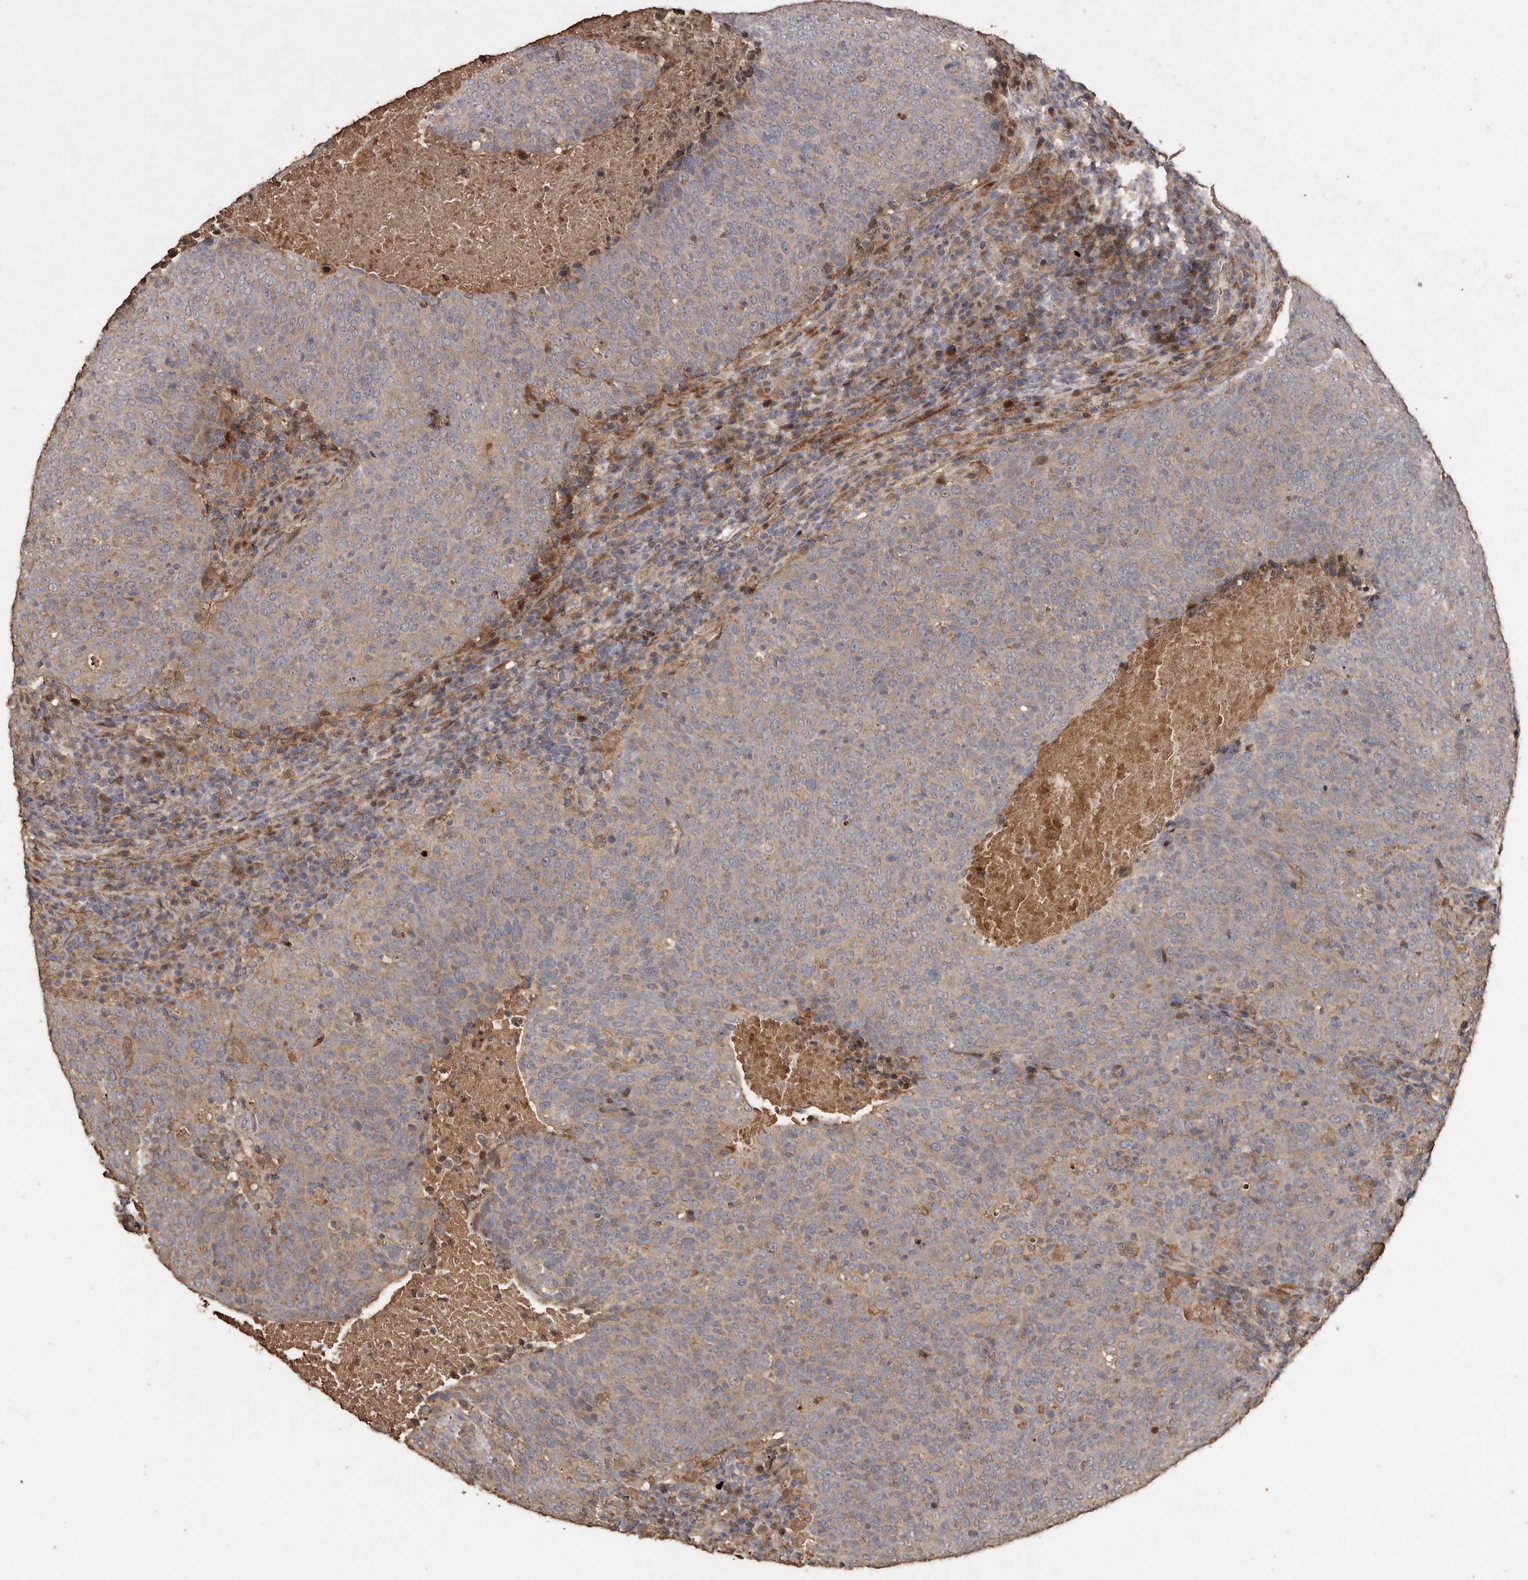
{"staining": {"intensity": "weak", "quantity": ">75%", "location": "cytoplasmic/membranous"}, "tissue": "head and neck cancer", "cell_type": "Tumor cells", "image_type": "cancer", "snomed": [{"axis": "morphology", "description": "Squamous cell carcinoma, NOS"}, {"axis": "morphology", "description": "Squamous cell carcinoma, metastatic, NOS"}, {"axis": "topography", "description": "Lymph node"}, {"axis": "topography", "description": "Head-Neck"}], "caption": "Immunohistochemistry (IHC) (DAB (3,3'-diaminobenzidine)) staining of human head and neck cancer (metastatic squamous cell carcinoma) exhibits weak cytoplasmic/membranous protein expression in about >75% of tumor cells.", "gene": "RANBP17", "patient": {"sex": "male", "age": 62}}